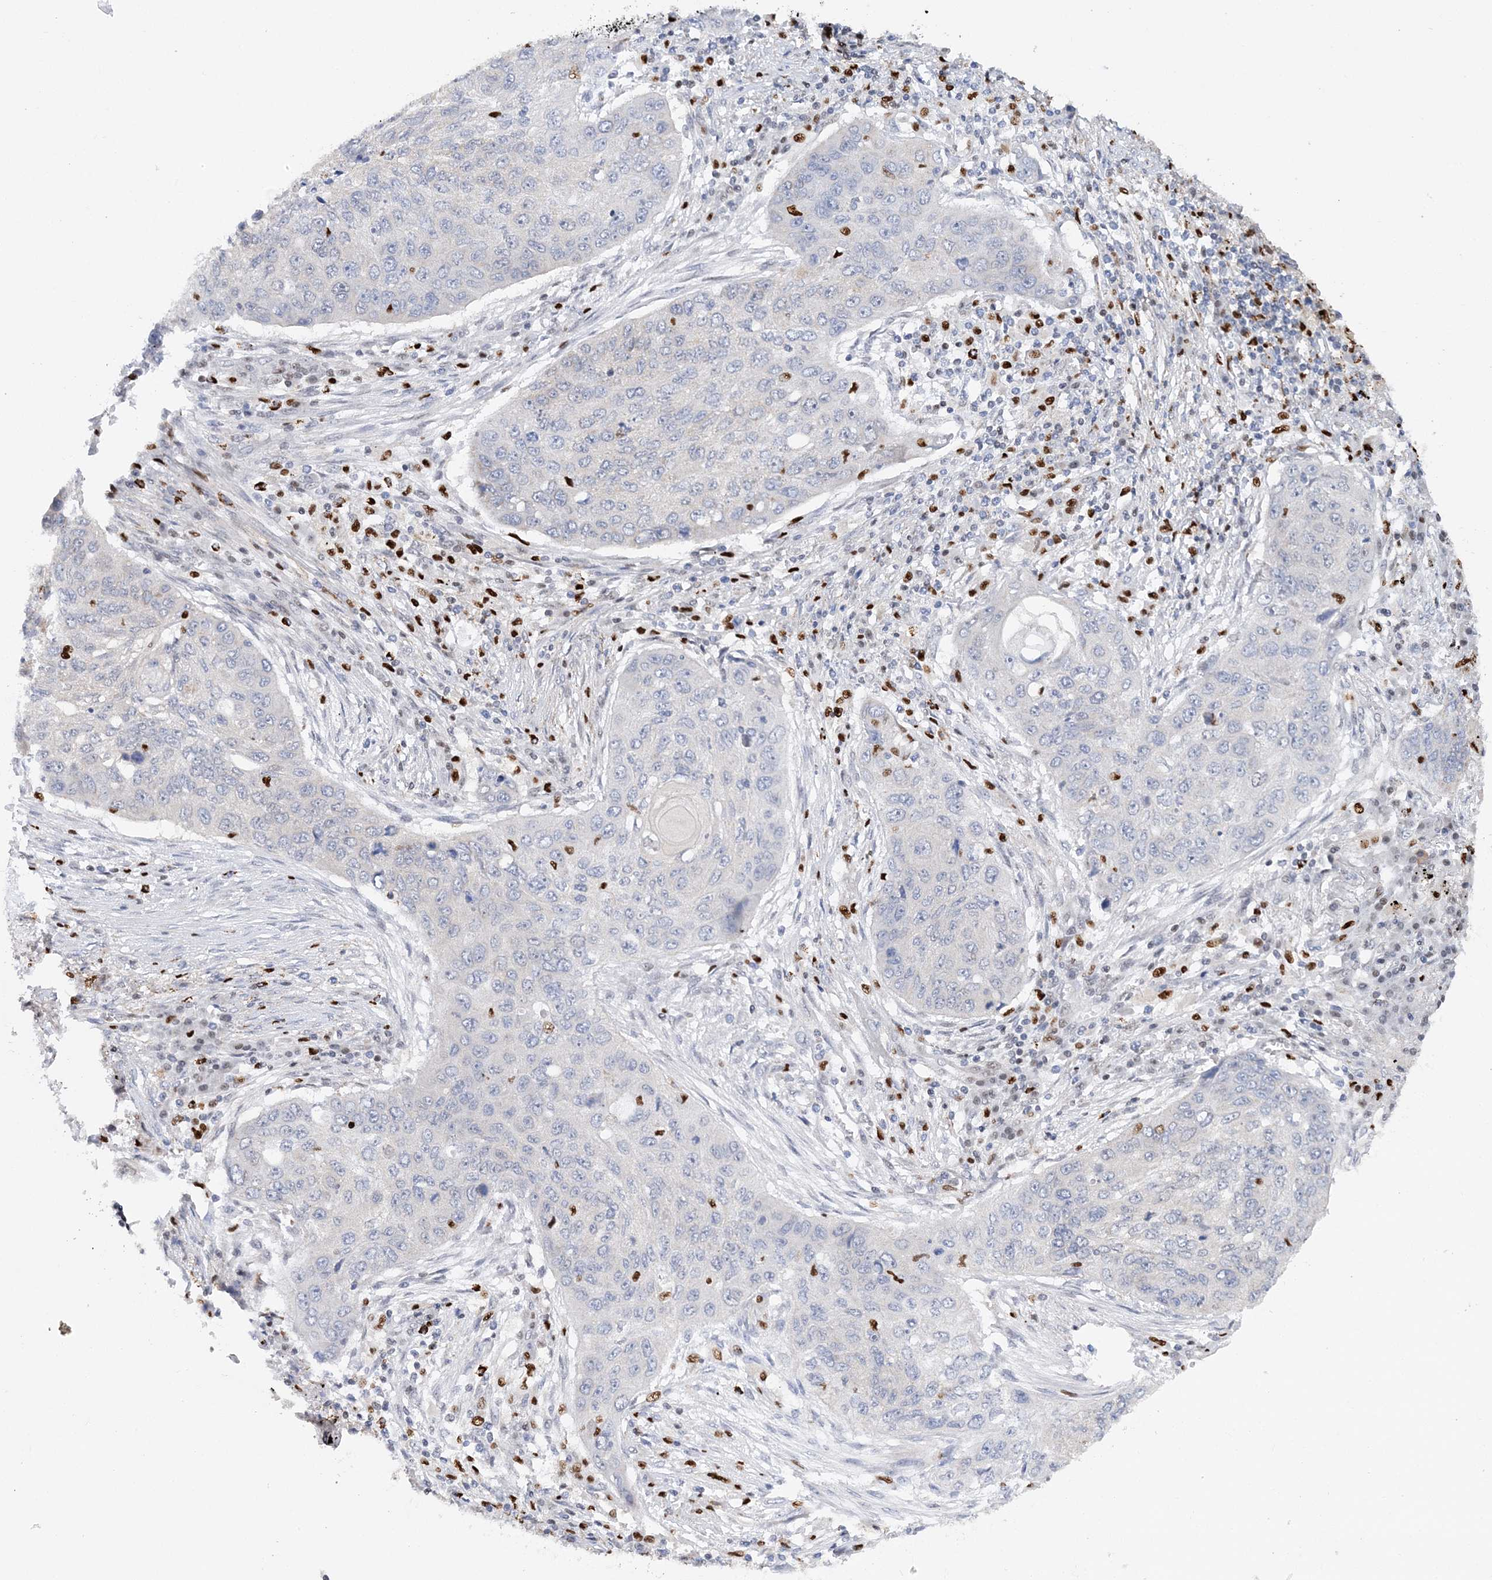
{"staining": {"intensity": "negative", "quantity": "none", "location": "none"}, "tissue": "lung cancer", "cell_type": "Tumor cells", "image_type": "cancer", "snomed": [{"axis": "morphology", "description": "Squamous cell carcinoma, NOS"}, {"axis": "topography", "description": "Lung"}], "caption": "IHC image of neoplastic tissue: human squamous cell carcinoma (lung) stained with DAB (3,3'-diaminobenzidine) displays no significant protein positivity in tumor cells. (DAB (3,3'-diaminobenzidine) immunohistochemistry (IHC), high magnification).", "gene": "NIT2", "patient": {"sex": "female", "age": 63}}